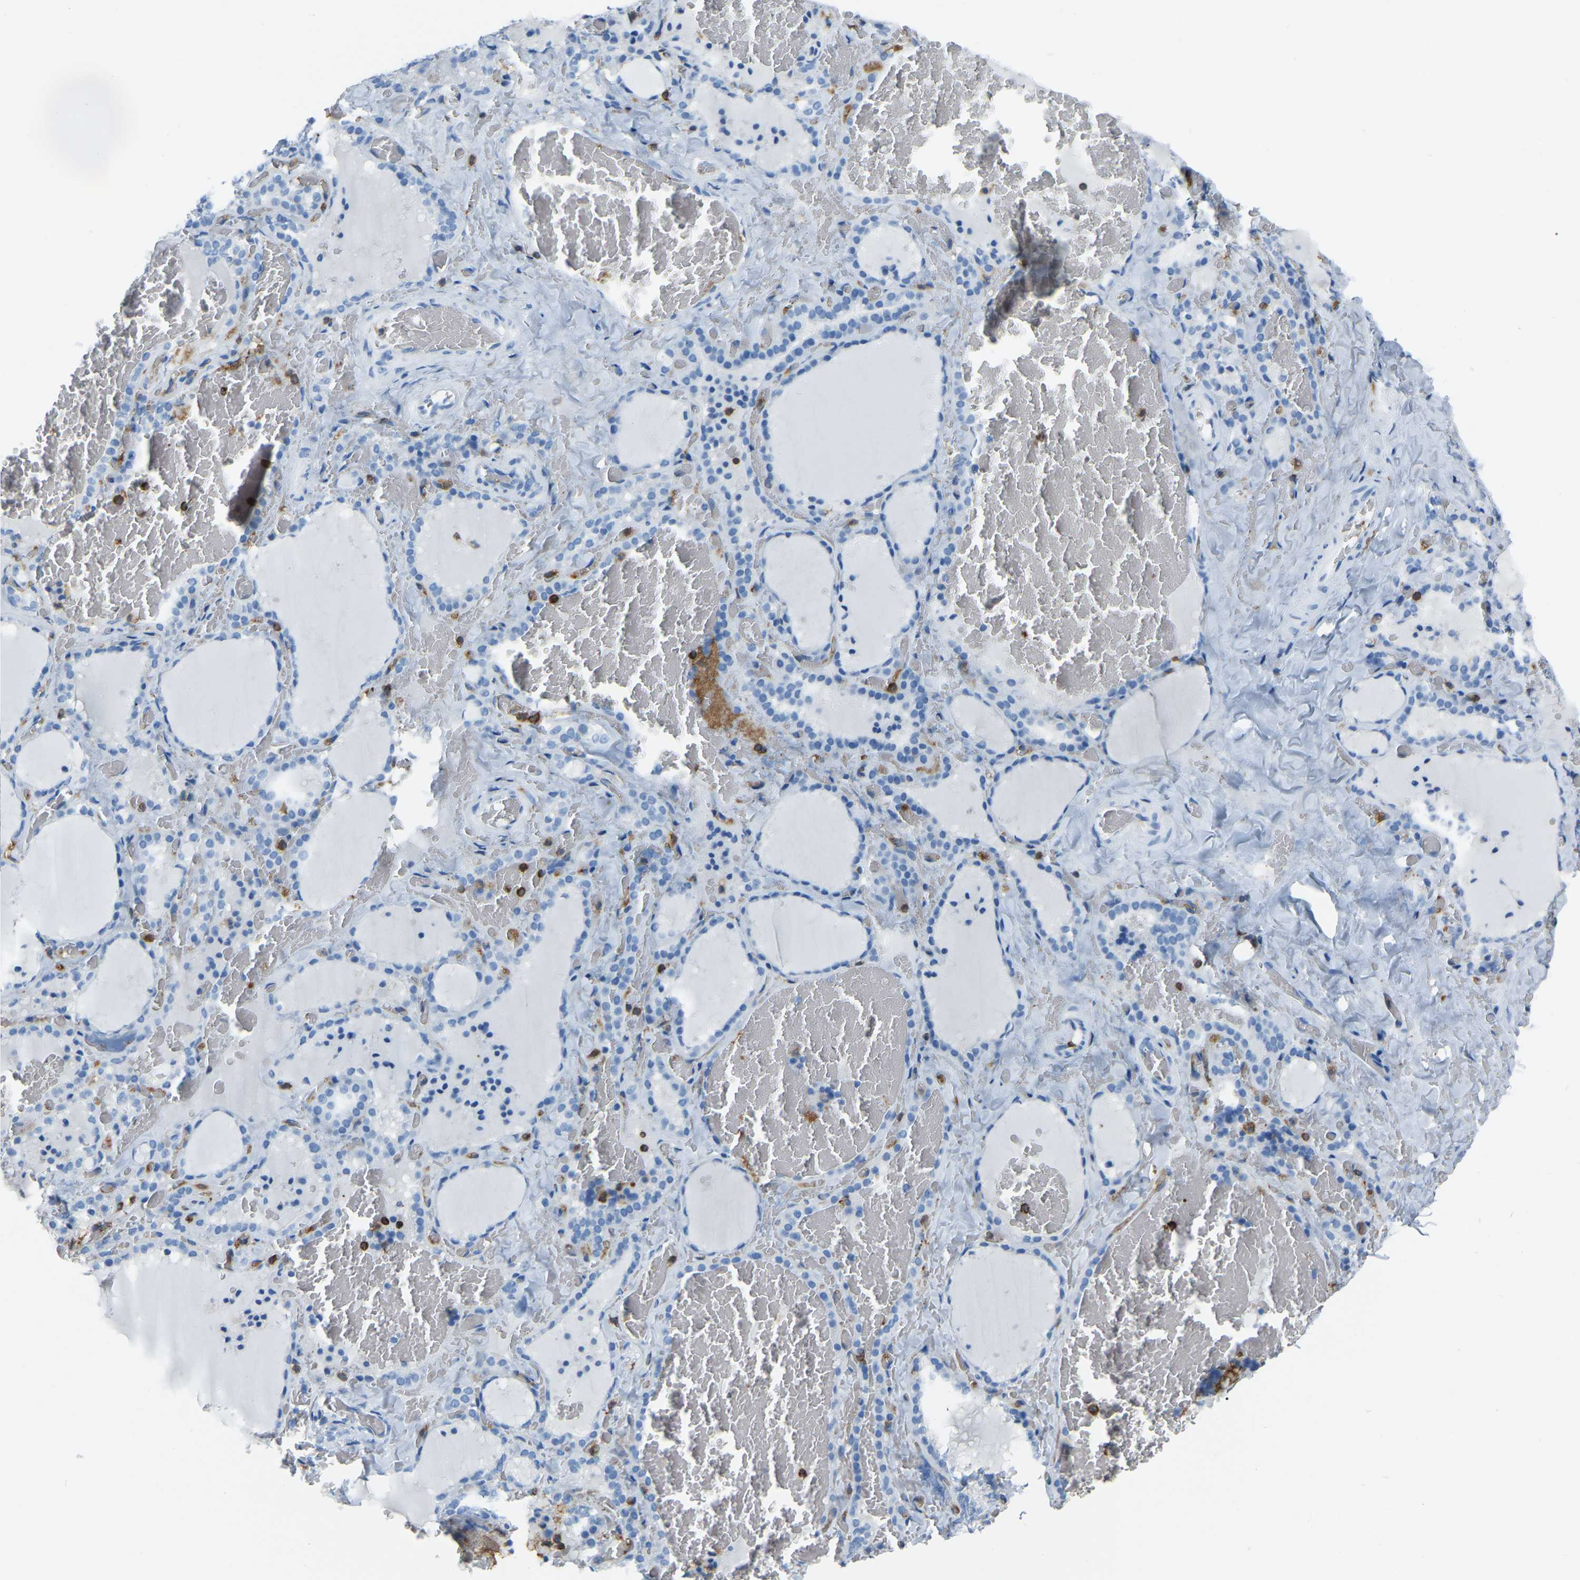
{"staining": {"intensity": "negative", "quantity": "none", "location": "none"}, "tissue": "thyroid gland", "cell_type": "Glandular cells", "image_type": "normal", "snomed": [{"axis": "morphology", "description": "Normal tissue, NOS"}, {"axis": "topography", "description": "Thyroid gland"}], "caption": "DAB immunohistochemical staining of unremarkable thyroid gland shows no significant staining in glandular cells.", "gene": "ARHGAP45", "patient": {"sex": "female", "age": 22}}